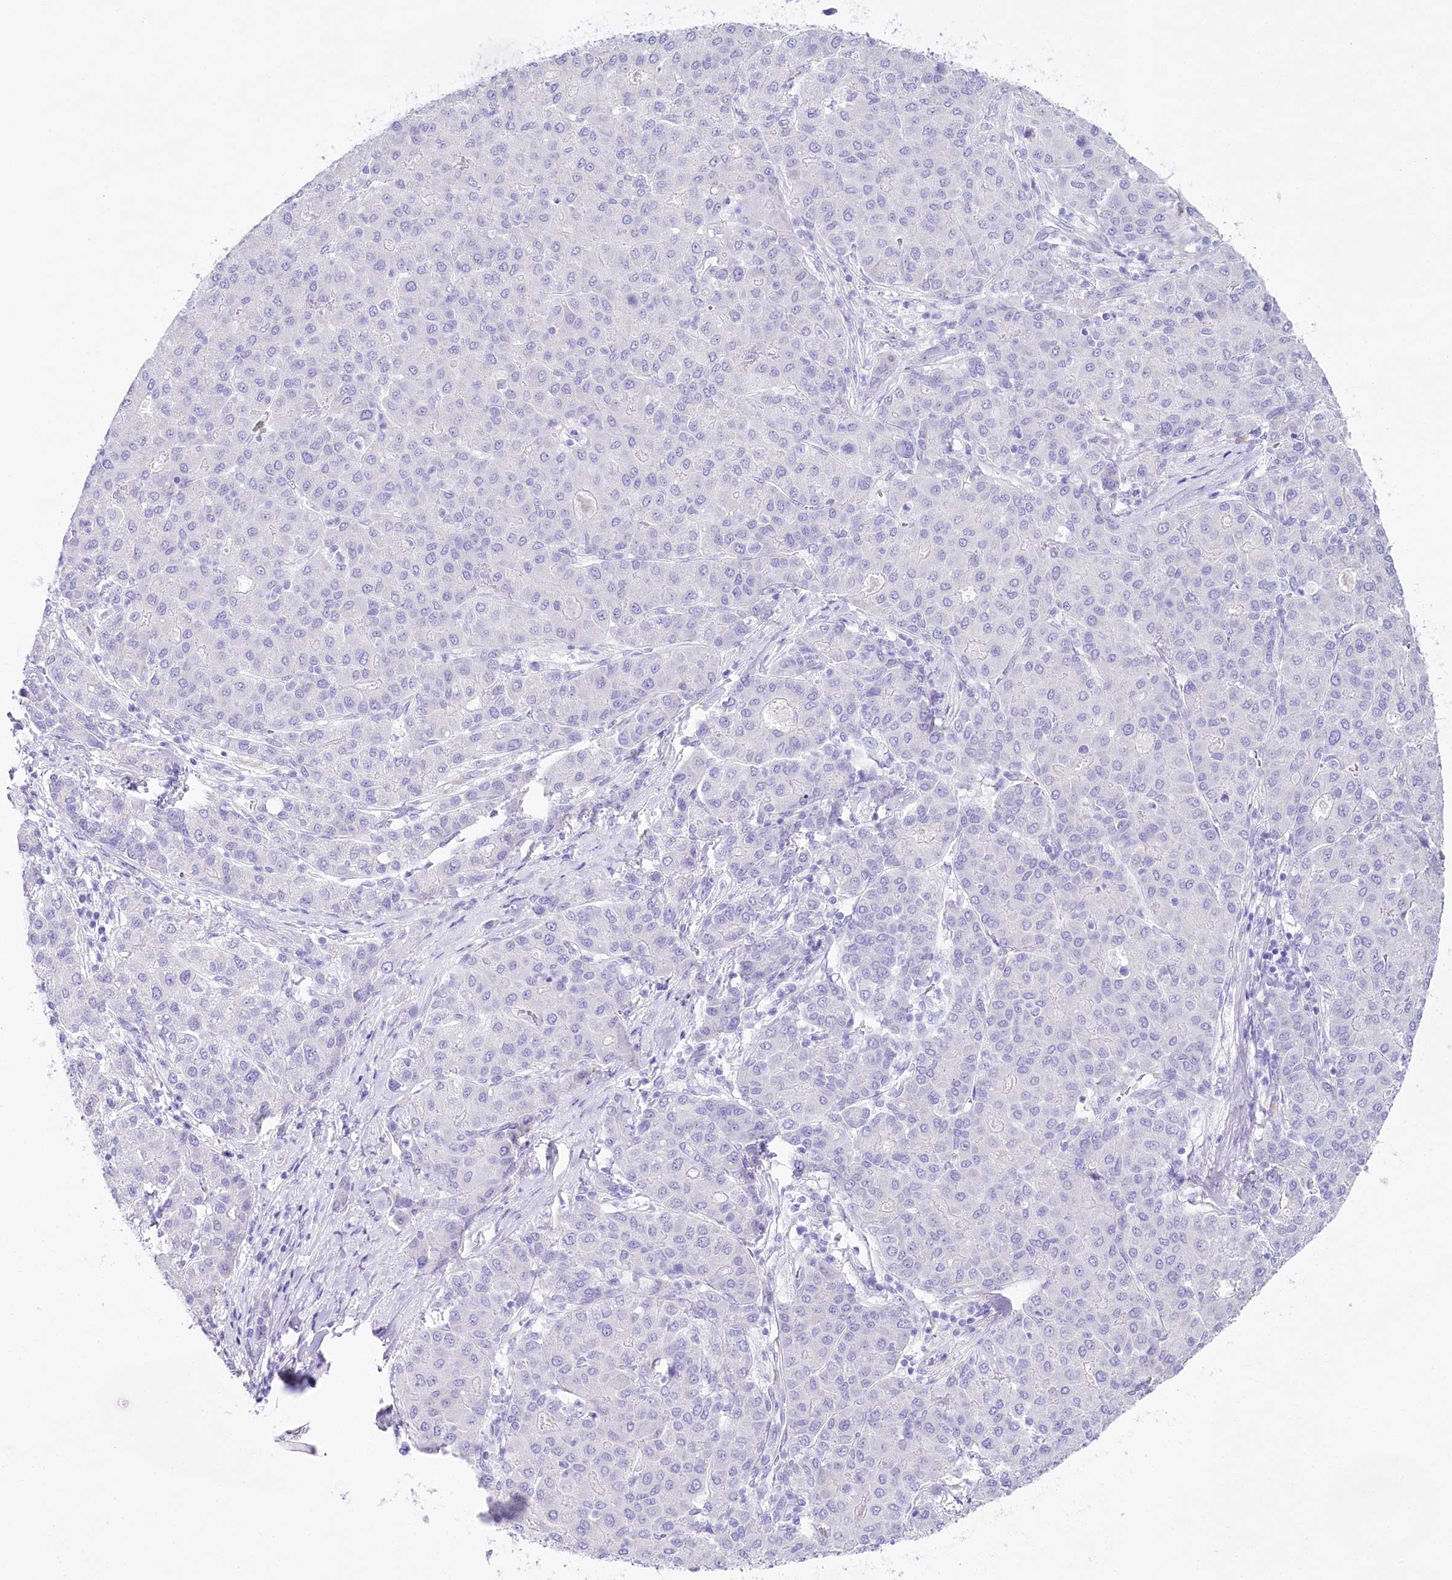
{"staining": {"intensity": "negative", "quantity": "none", "location": "none"}, "tissue": "liver cancer", "cell_type": "Tumor cells", "image_type": "cancer", "snomed": [{"axis": "morphology", "description": "Carcinoma, Hepatocellular, NOS"}, {"axis": "topography", "description": "Liver"}], "caption": "The photomicrograph demonstrates no staining of tumor cells in hepatocellular carcinoma (liver). Brightfield microscopy of immunohistochemistry (IHC) stained with DAB (brown) and hematoxylin (blue), captured at high magnification.", "gene": "CSN3", "patient": {"sex": "male", "age": 65}}